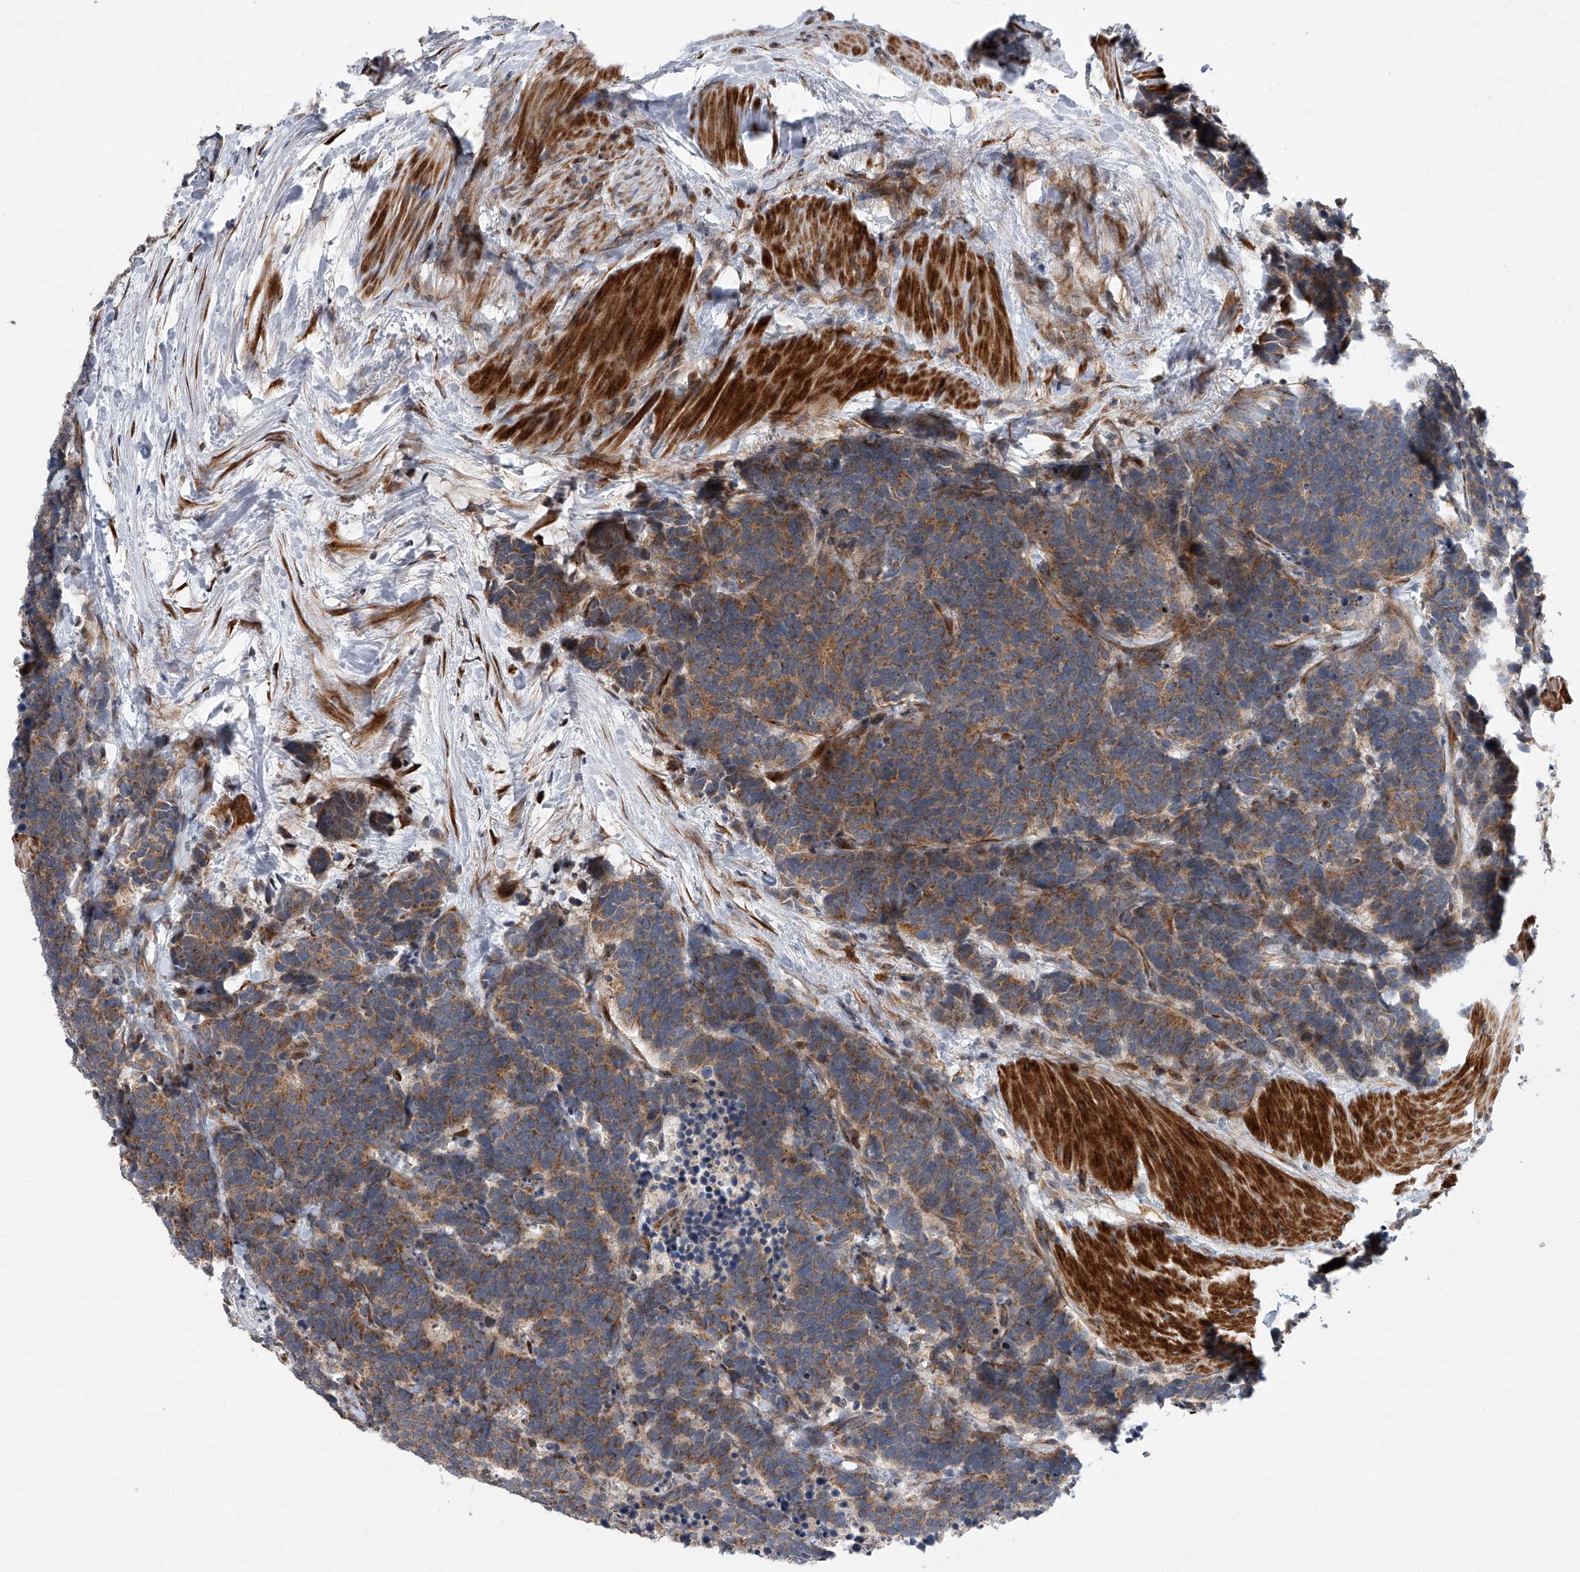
{"staining": {"intensity": "moderate", "quantity": ">75%", "location": "cytoplasmic/membranous"}, "tissue": "carcinoid", "cell_type": "Tumor cells", "image_type": "cancer", "snomed": [{"axis": "morphology", "description": "Carcinoma, NOS"}, {"axis": "morphology", "description": "Carcinoid, malignant, NOS"}, {"axis": "topography", "description": "Urinary bladder"}], "caption": "Approximately >75% of tumor cells in human malignant carcinoid show moderate cytoplasmic/membranous protein staining as visualized by brown immunohistochemical staining.", "gene": "DLGAP2", "patient": {"sex": "male", "age": 57}}